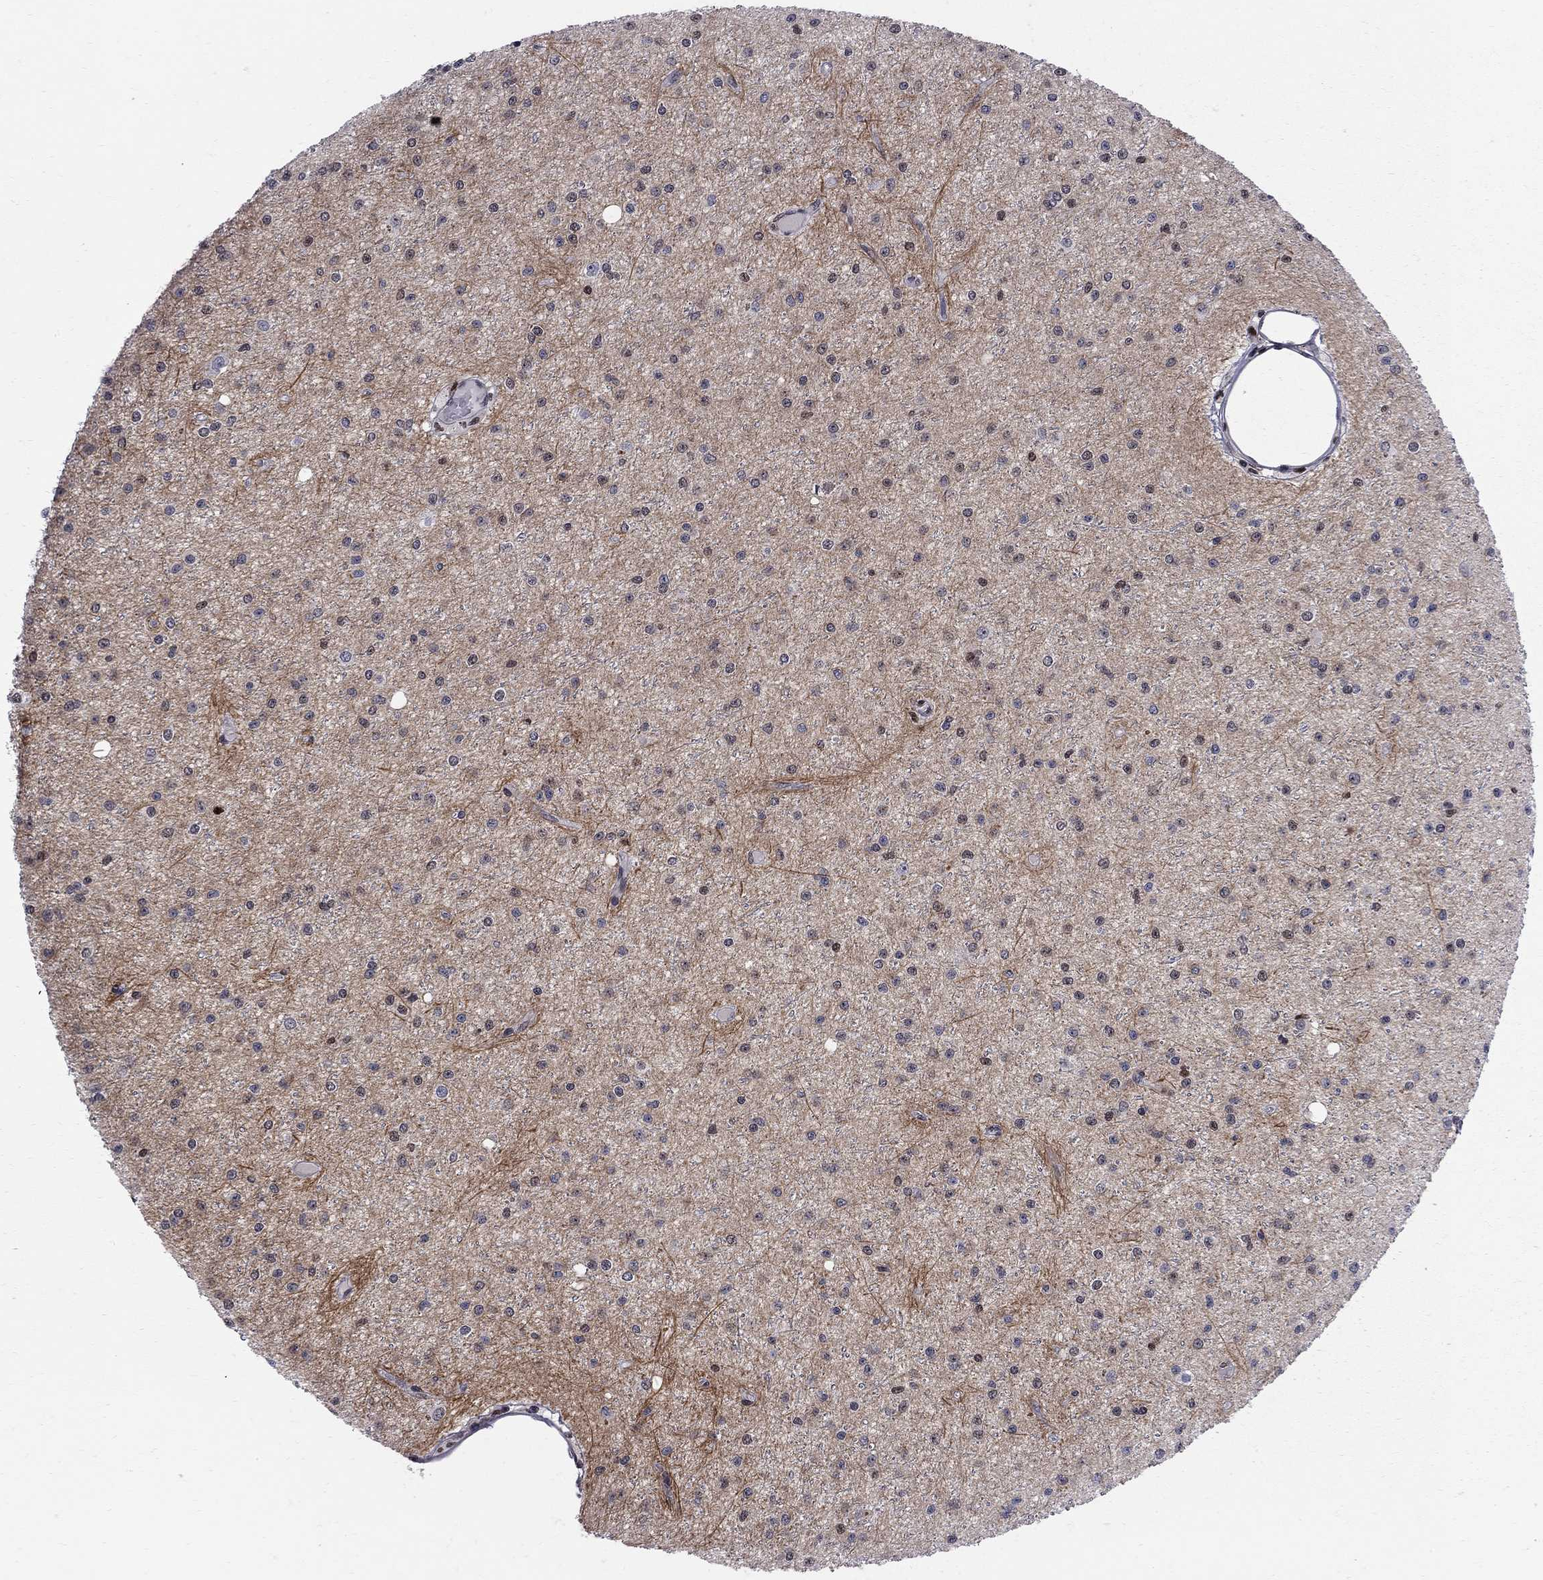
{"staining": {"intensity": "moderate", "quantity": "<25%", "location": "nuclear"}, "tissue": "glioma", "cell_type": "Tumor cells", "image_type": "cancer", "snomed": [{"axis": "morphology", "description": "Glioma, malignant, Low grade"}, {"axis": "topography", "description": "Brain"}], "caption": "High-power microscopy captured an immunohistochemistry histopathology image of low-grade glioma (malignant), revealing moderate nuclear staining in approximately <25% of tumor cells.", "gene": "RNASEH2C", "patient": {"sex": "male", "age": 27}}